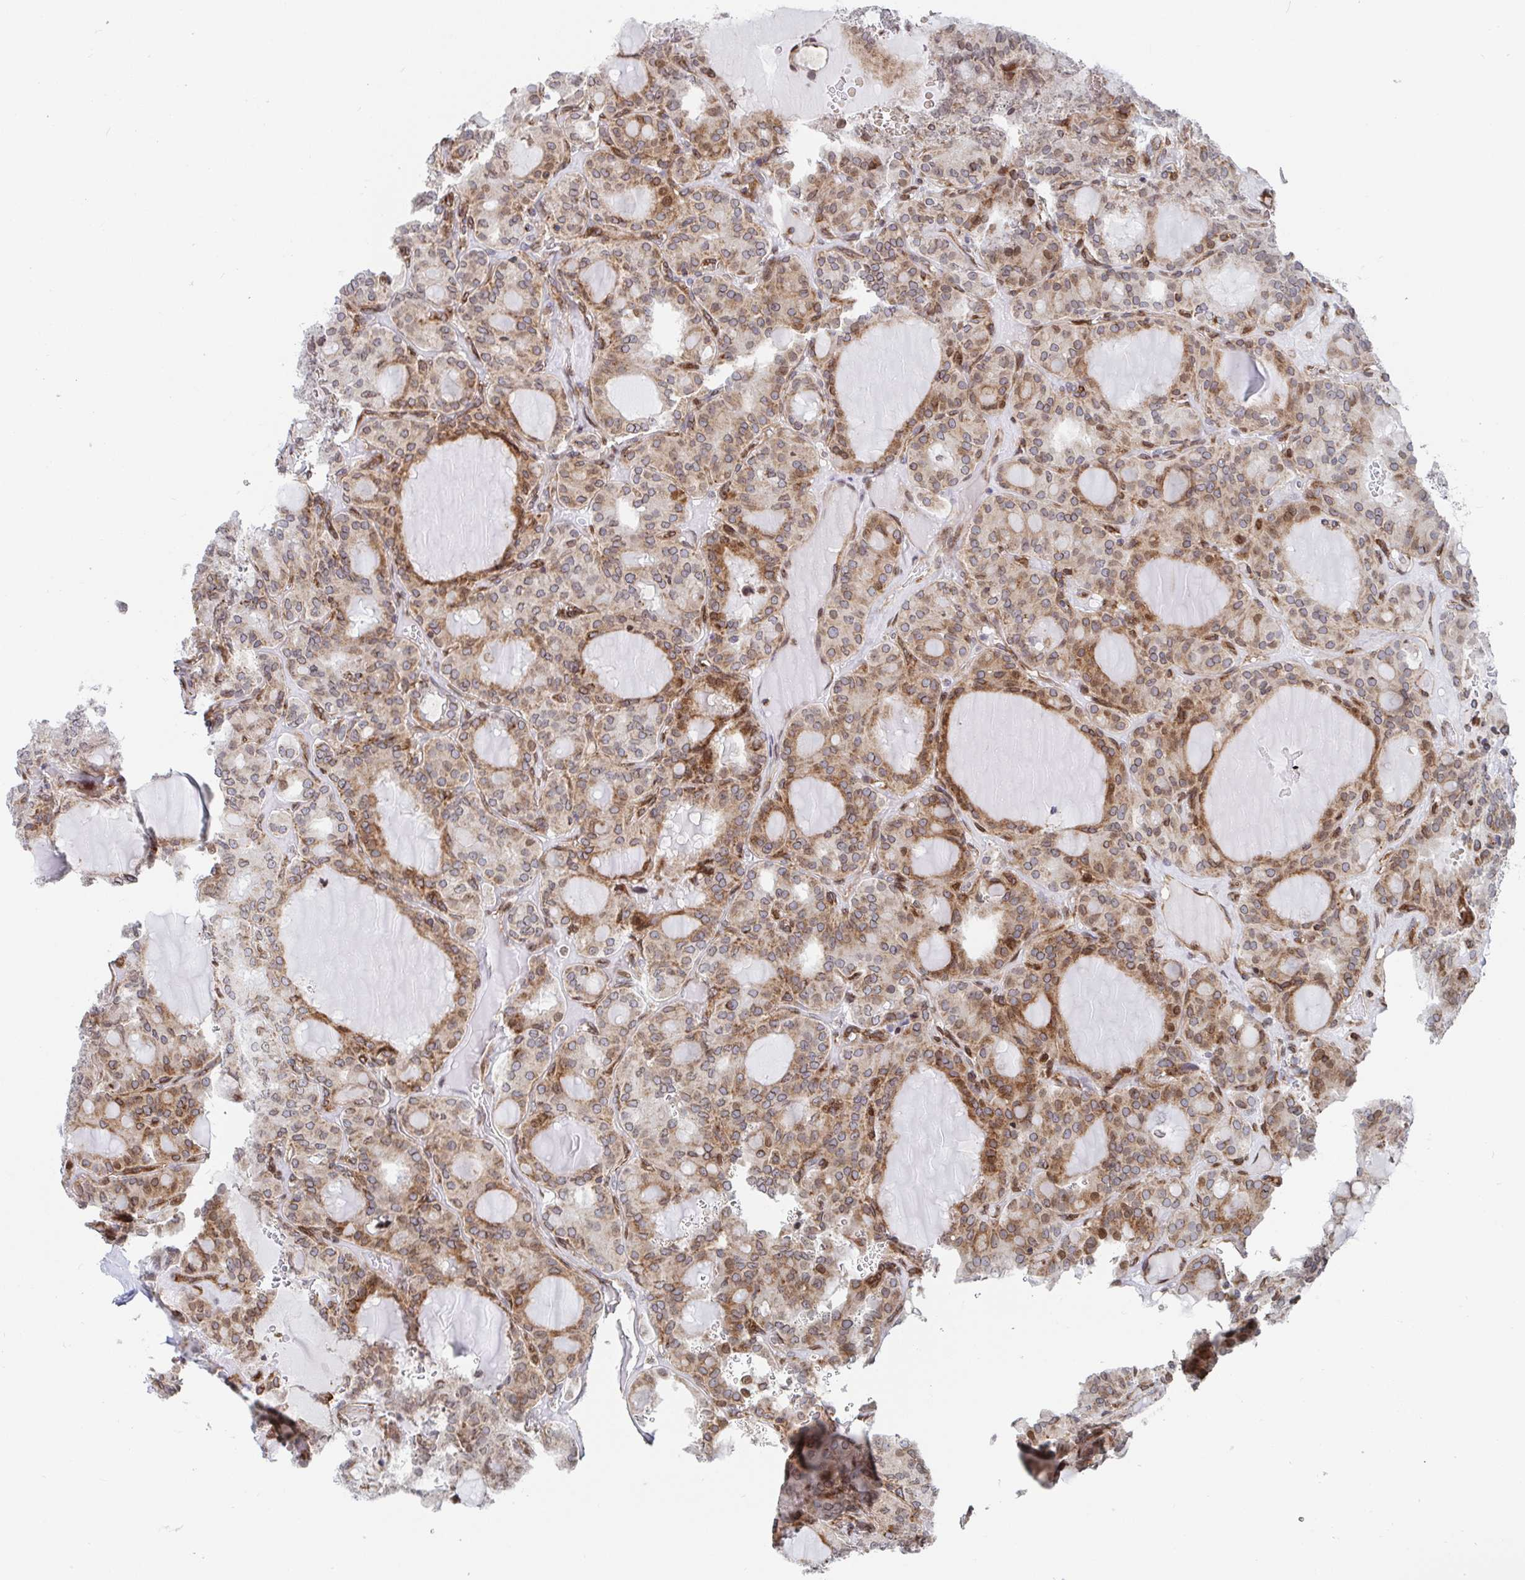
{"staining": {"intensity": "moderate", "quantity": ">75%", "location": "cytoplasmic/membranous,nuclear"}, "tissue": "thyroid cancer", "cell_type": "Tumor cells", "image_type": "cancer", "snomed": [{"axis": "morphology", "description": "Papillary adenocarcinoma, NOS"}, {"axis": "topography", "description": "Thyroid gland"}], "caption": "Tumor cells reveal medium levels of moderate cytoplasmic/membranous and nuclear staining in about >75% of cells in human papillary adenocarcinoma (thyroid). (IHC, brightfield microscopy, high magnification).", "gene": "STARD8", "patient": {"sex": "male", "age": 87}}